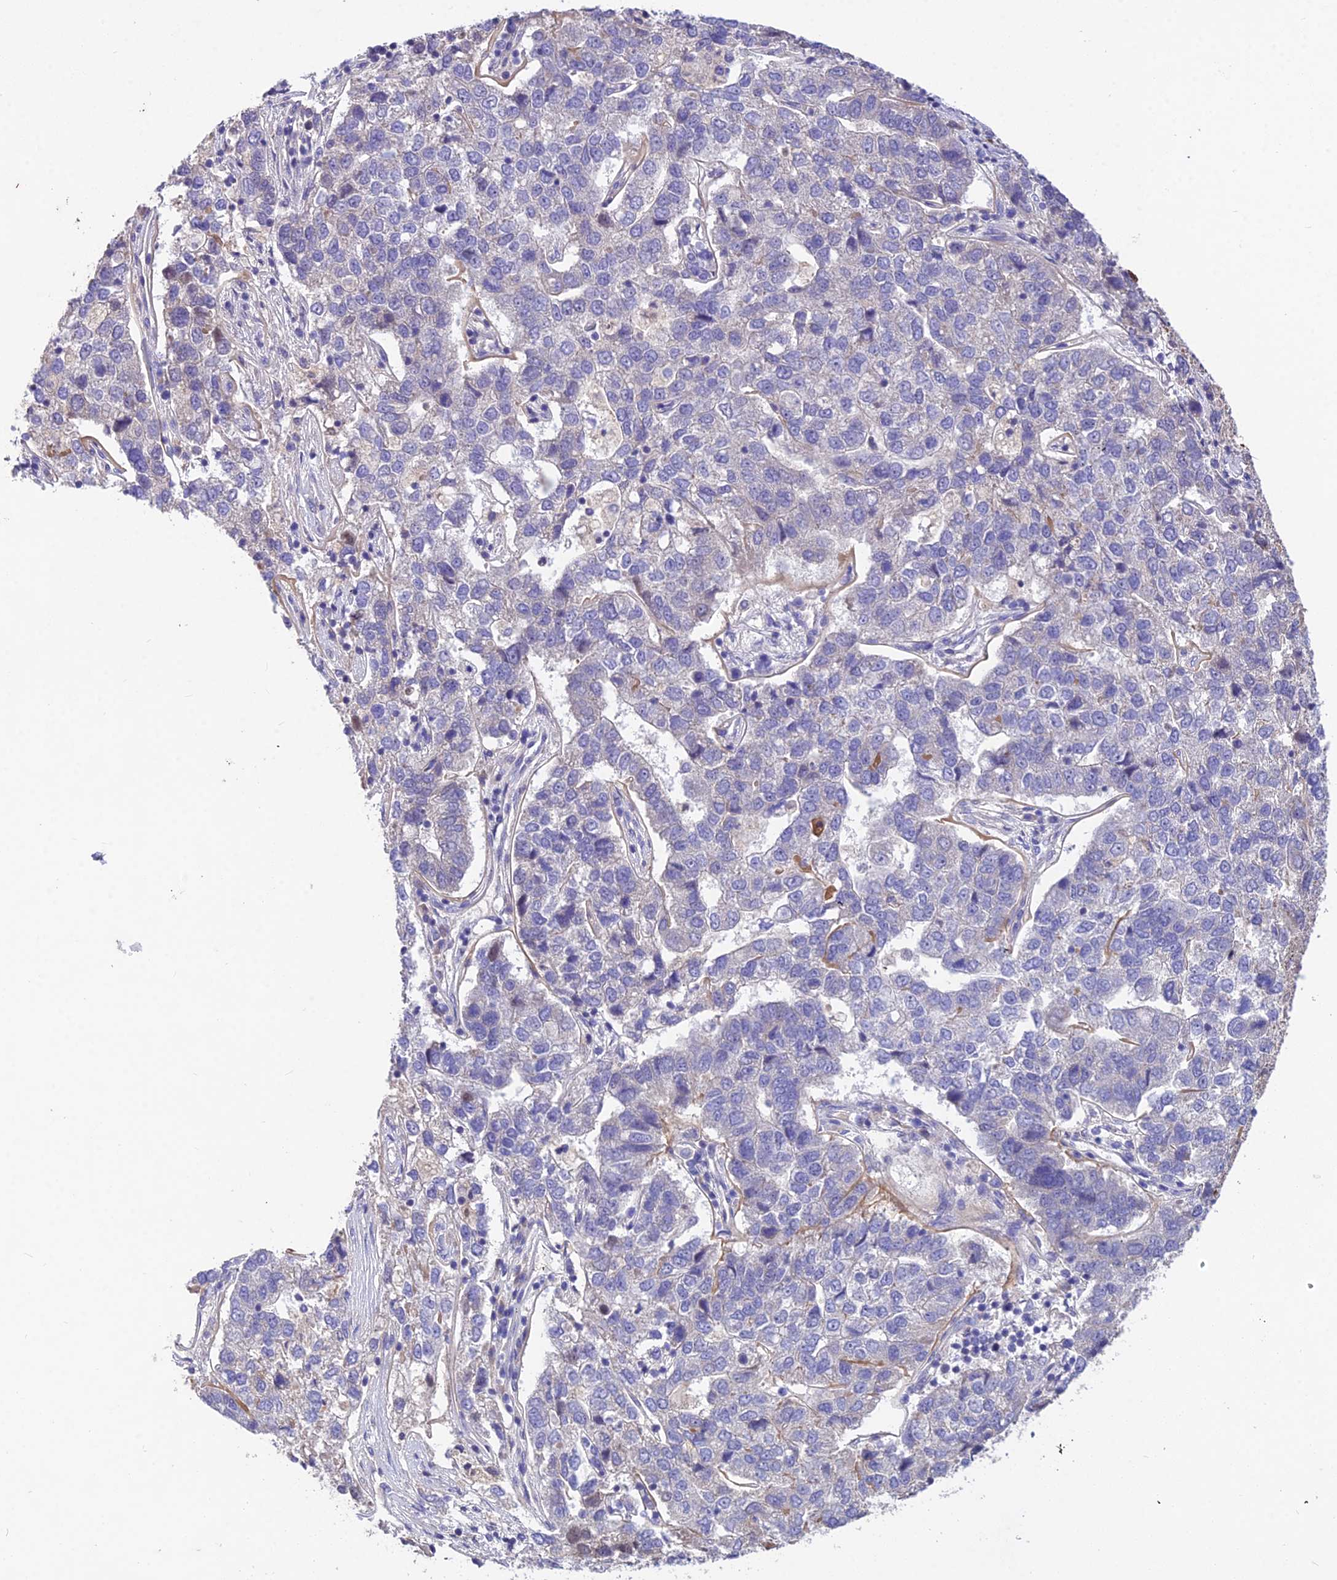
{"staining": {"intensity": "negative", "quantity": "none", "location": "none"}, "tissue": "pancreatic cancer", "cell_type": "Tumor cells", "image_type": "cancer", "snomed": [{"axis": "morphology", "description": "Adenocarcinoma, NOS"}, {"axis": "topography", "description": "Pancreas"}], "caption": "An immunohistochemistry histopathology image of pancreatic cancer is shown. There is no staining in tumor cells of pancreatic cancer. The staining is performed using DAB (3,3'-diaminobenzidine) brown chromogen with nuclei counter-stained in using hematoxylin.", "gene": "PGK1", "patient": {"sex": "female", "age": 61}}